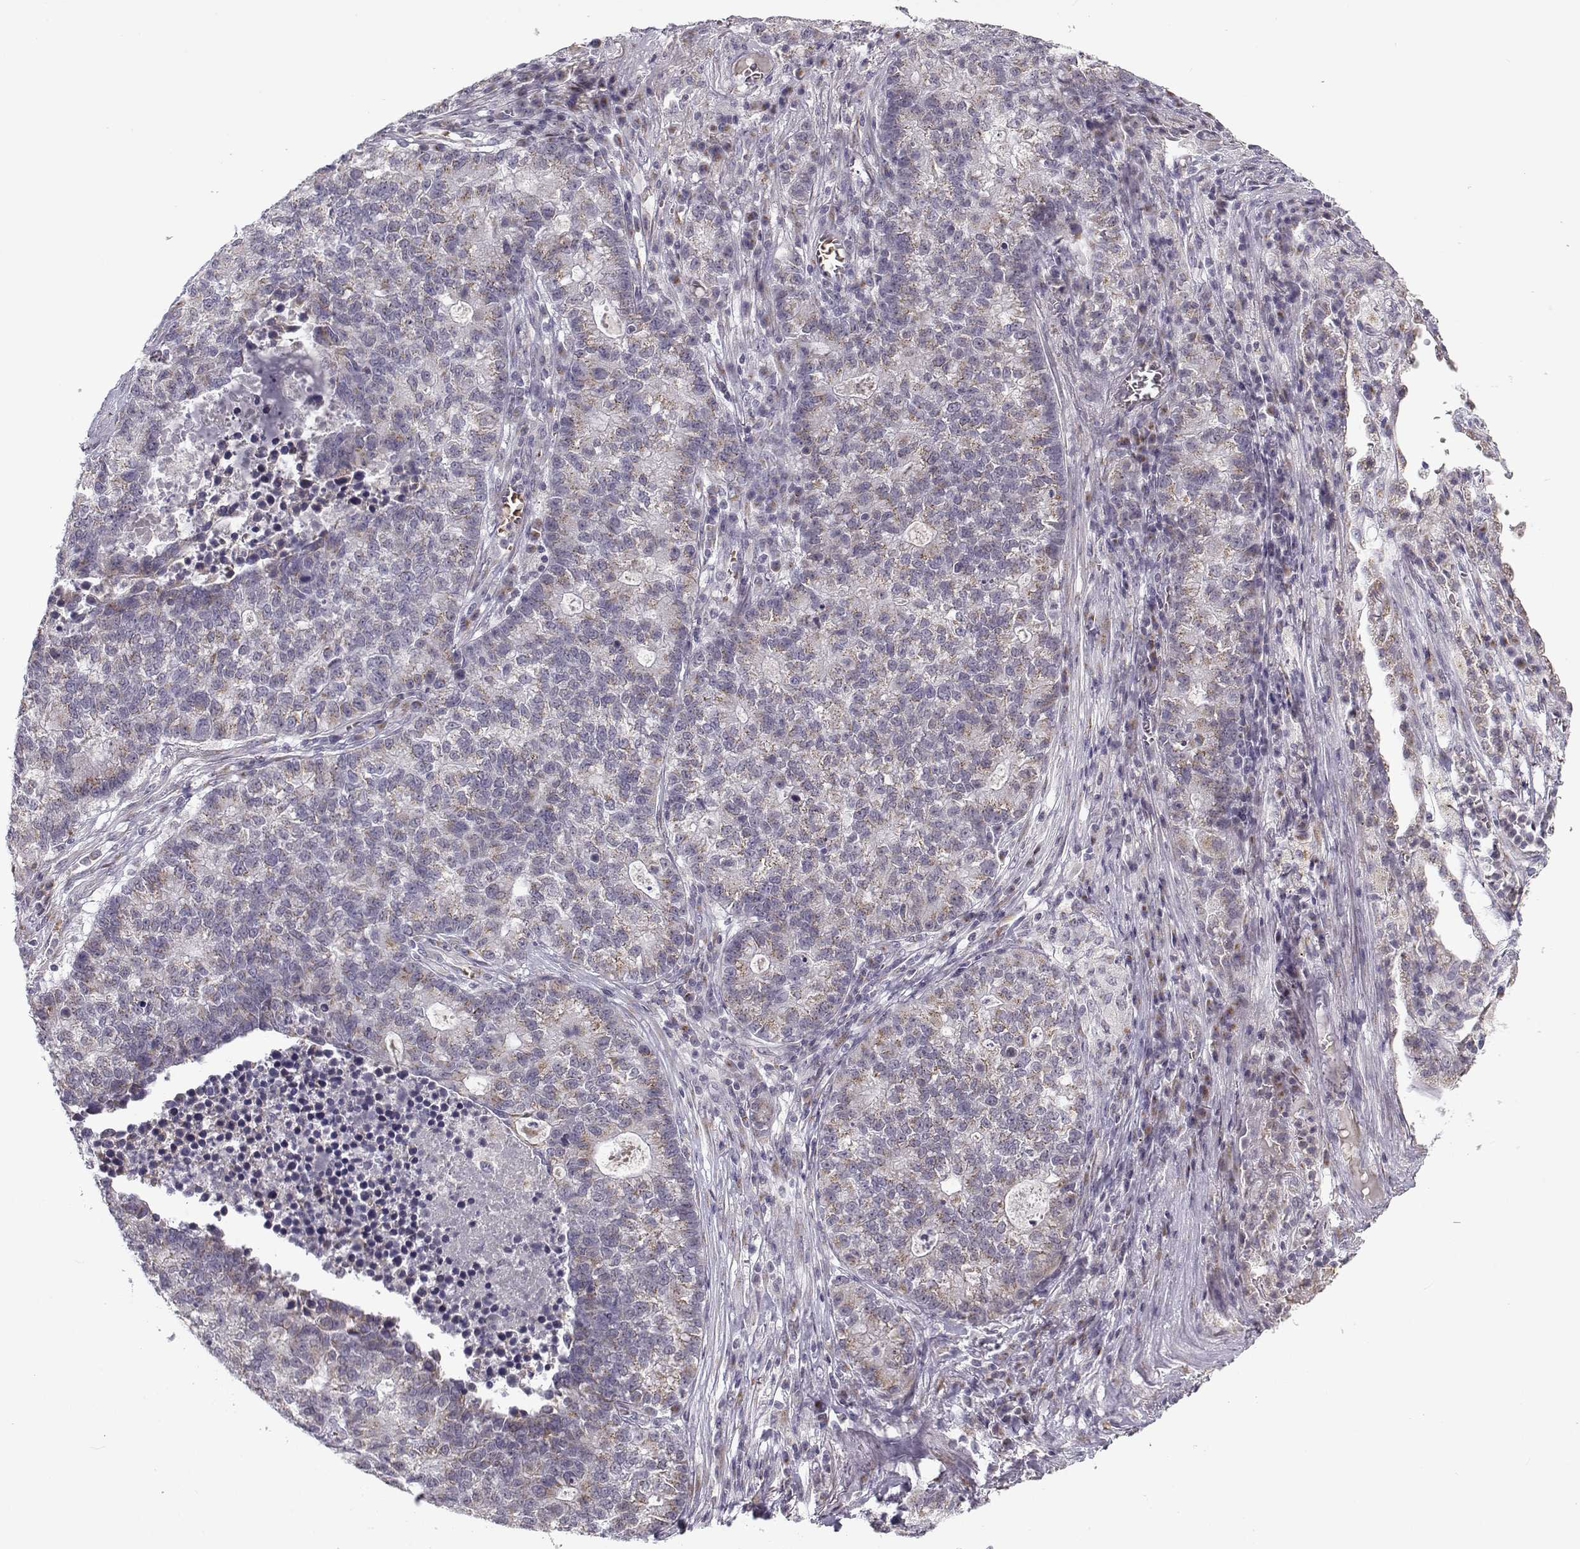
{"staining": {"intensity": "weak", "quantity": "<25%", "location": "cytoplasmic/membranous"}, "tissue": "lung cancer", "cell_type": "Tumor cells", "image_type": "cancer", "snomed": [{"axis": "morphology", "description": "Adenocarcinoma, NOS"}, {"axis": "topography", "description": "Lung"}], "caption": "Tumor cells are negative for brown protein staining in lung cancer (adenocarcinoma).", "gene": "SLC4A5", "patient": {"sex": "male", "age": 57}}